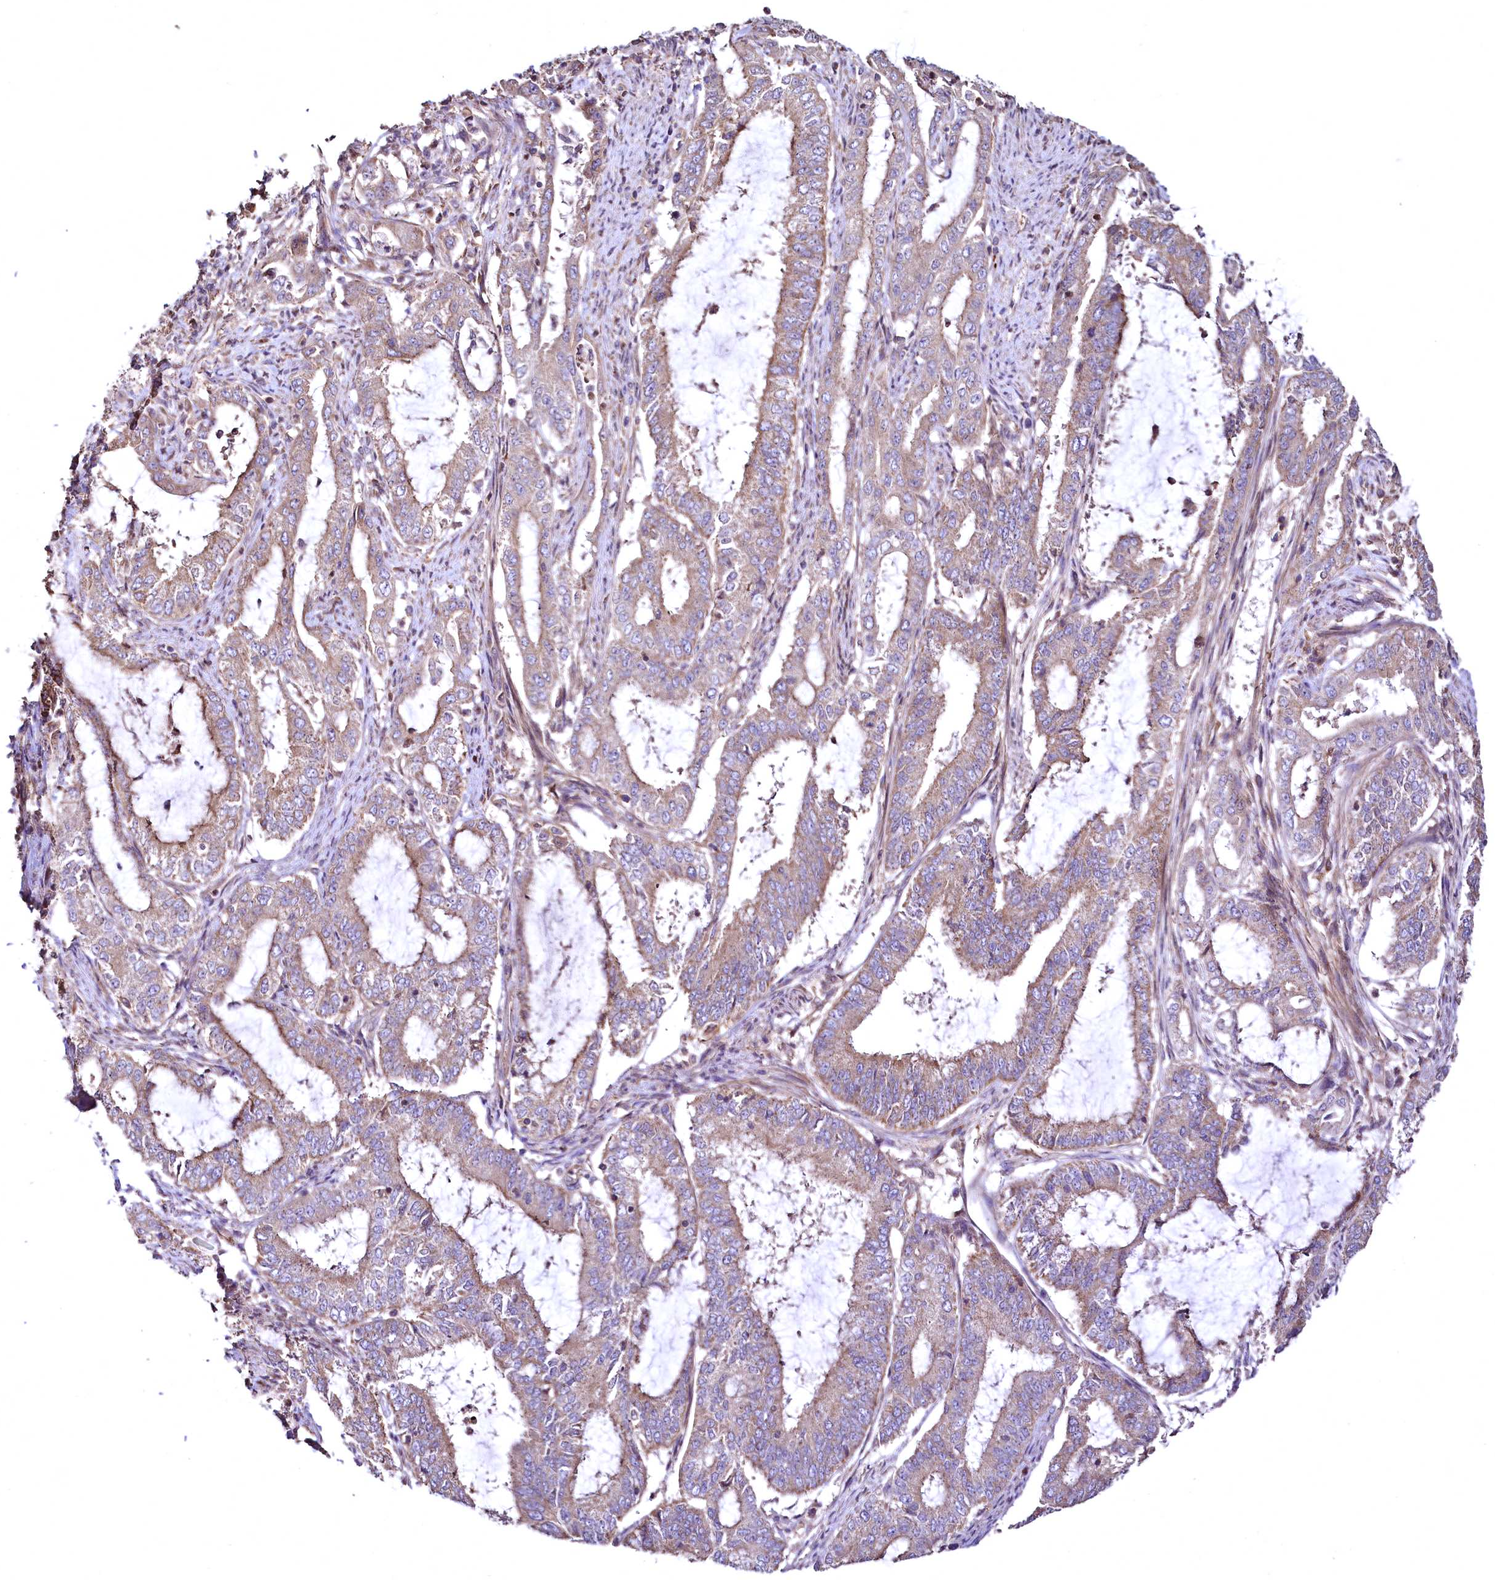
{"staining": {"intensity": "moderate", "quantity": ">75%", "location": "cytoplasmic/membranous"}, "tissue": "endometrial cancer", "cell_type": "Tumor cells", "image_type": "cancer", "snomed": [{"axis": "morphology", "description": "Adenocarcinoma, NOS"}, {"axis": "topography", "description": "Endometrium"}], "caption": "Immunohistochemical staining of human endometrial cancer (adenocarcinoma) reveals medium levels of moderate cytoplasmic/membranous protein staining in about >75% of tumor cells.", "gene": "TBCEL", "patient": {"sex": "female", "age": 51}}